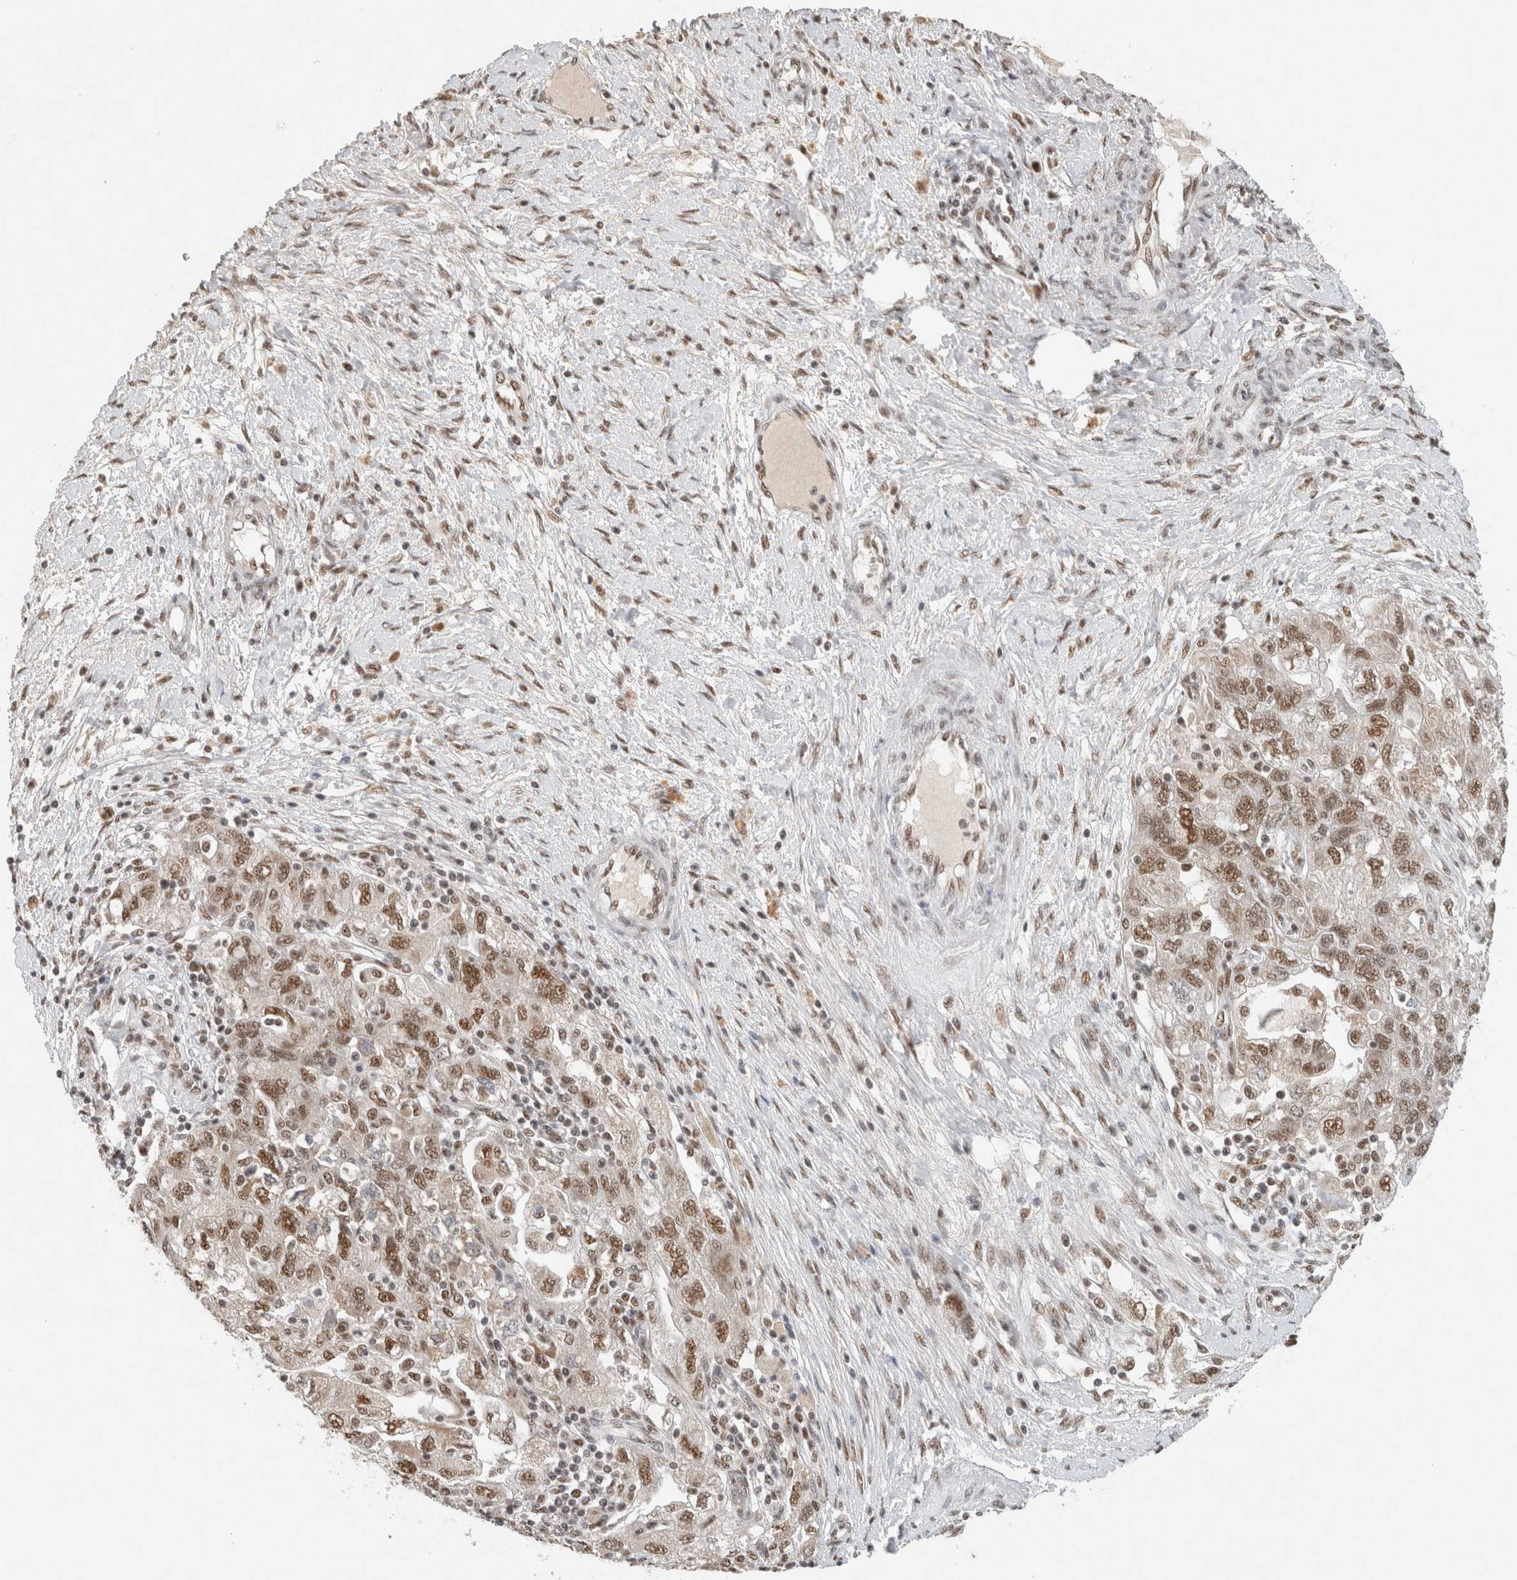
{"staining": {"intensity": "strong", "quantity": ">75%", "location": "nuclear"}, "tissue": "ovarian cancer", "cell_type": "Tumor cells", "image_type": "cancer", "snomed": [{"axis": "morphology", "description": "Carcinoma, NOS"}, {"axis": "morphology", "description": "Cystadenocarcinoma, serous, NOS"}, {"axis": "topography", "description": "Ovary"}], "caption": "A histopathology image of human ovarian cancer (serous cystadenocarcinoma) stained for a protein exhibits strong nuclear brown staining in tumor cells. Nuclei are stained in blue.", "gene": "DDX42", "patient": {"sex": "female", "age": 69}}